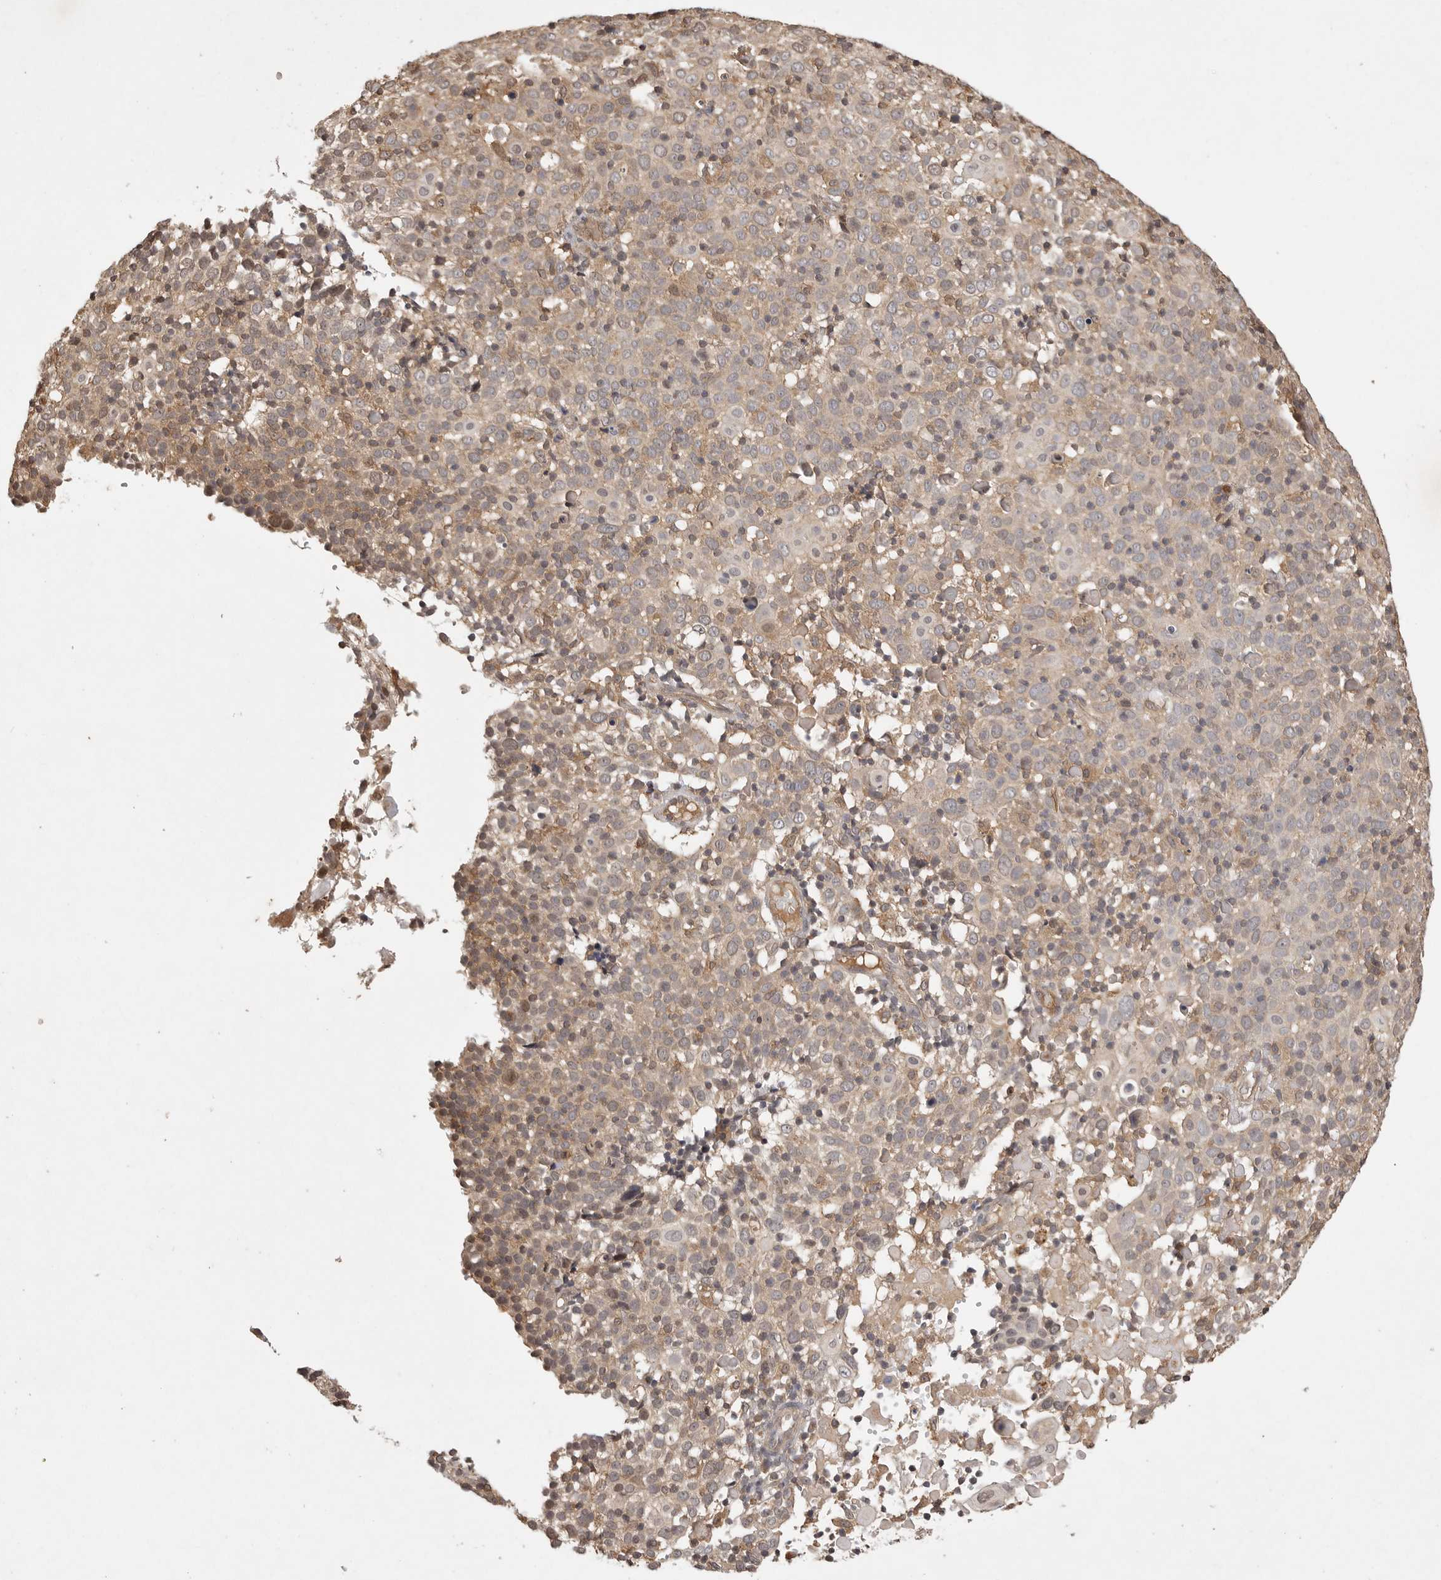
{"staining": {"intensity": "weak", "quantity": "25%-75%", "location": "cytoplasmic/membranous"}, "tissue": "cervical cancer", "cell_type": "Tumor cells", "image_type": "cancer", "snomed": [{"axis": "morphology", "description": "Squamous cell carcinoma, NOS"}, {"axis": "topography", "description": "Cervix"}], "caption": "Human squamous cell carcinoma (cervical) stained with a protein marker shows weak staining in tumor cells.", "gene": "PRMT3", "patient": {"sex": "female", "age": 74}}